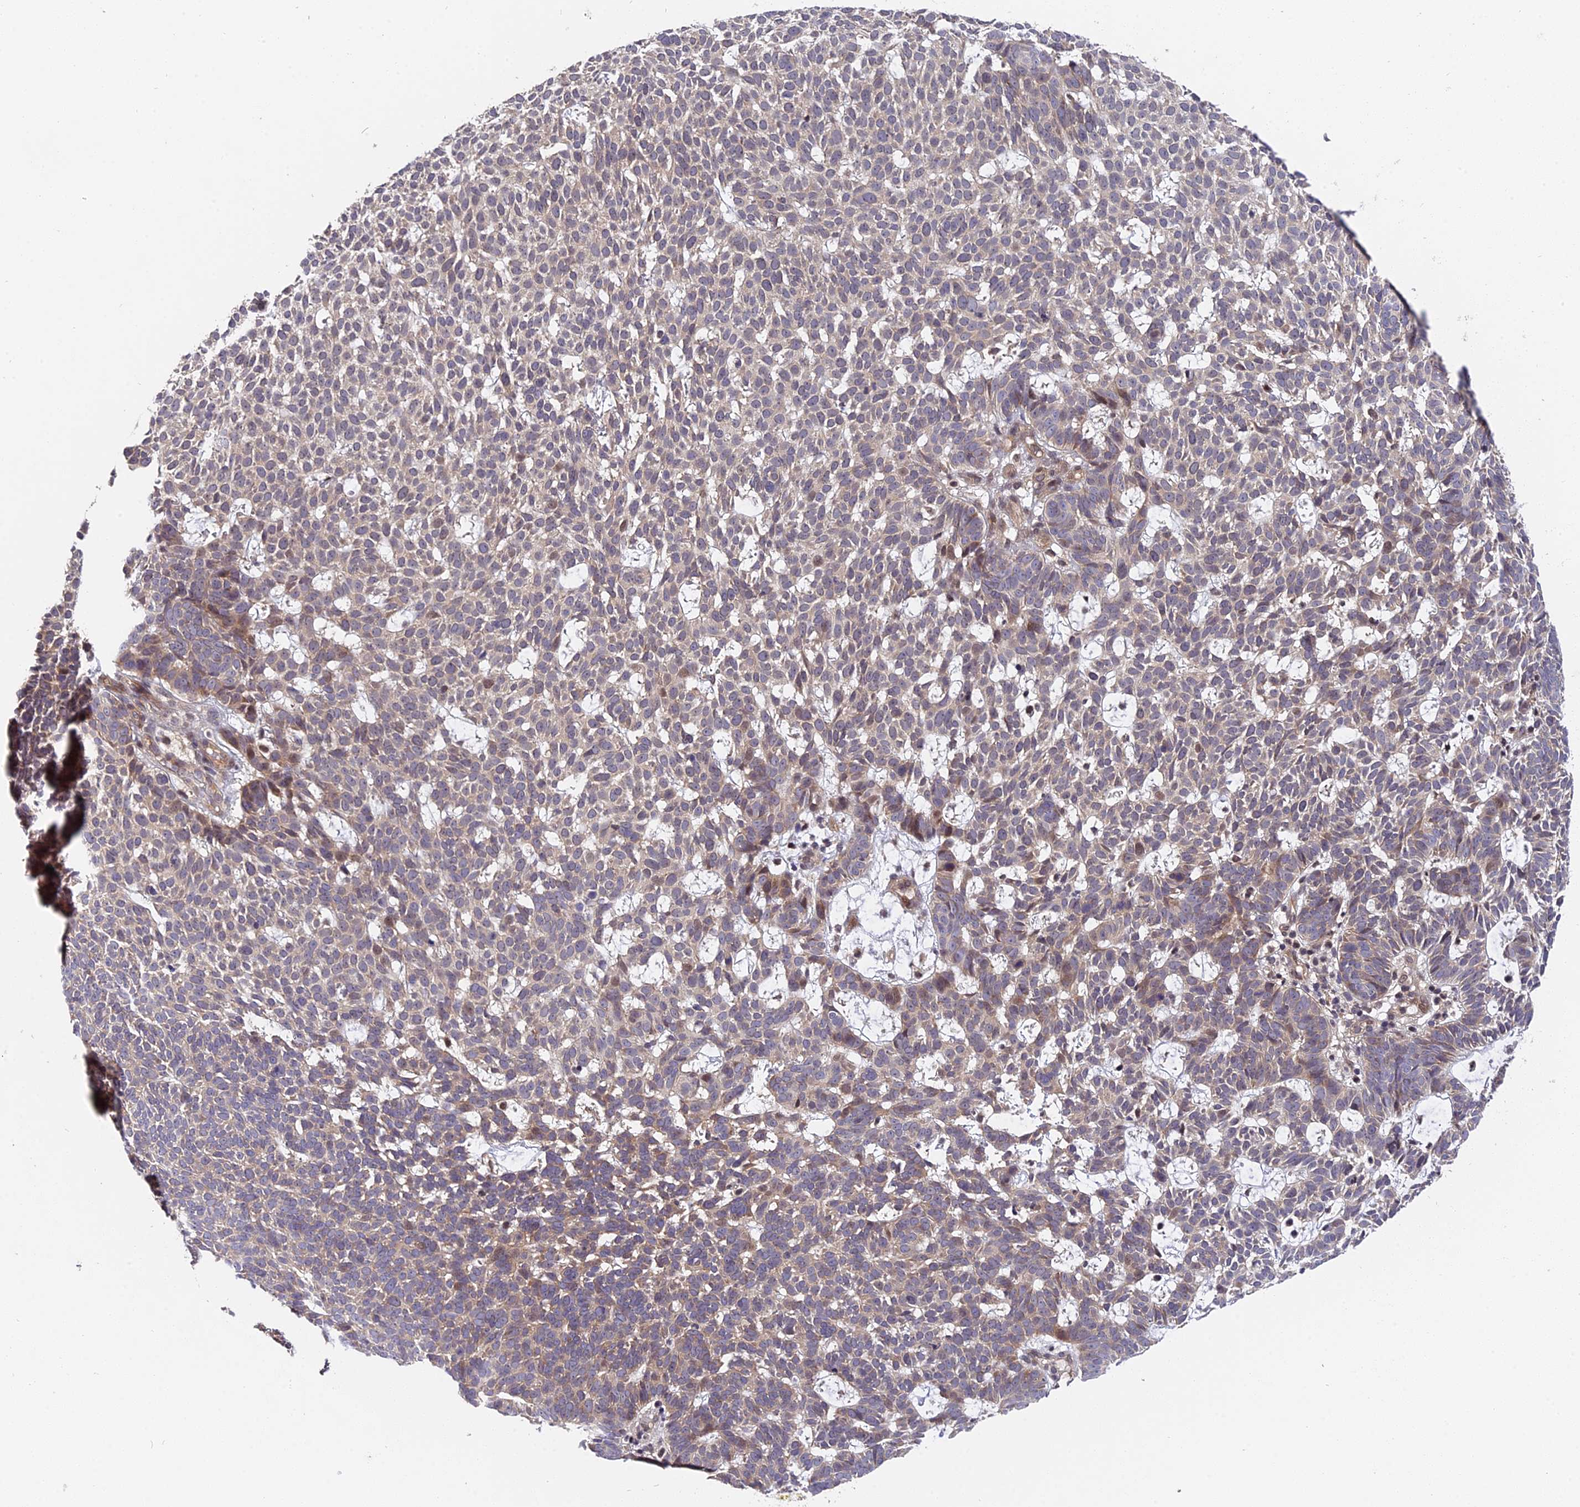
{"staining": {"intensity": "weak", "quantity": "25%-75%", "location": "cytoplasmic/membranous"}, "tissue": "skin cancer", "cell_type": "Tumor cells", "image_type": "cancer", "snomed": [{"axis": "morphology", "description": "Basal cell carcinoma"}, {"axis": "topography", "description": "Skin"}], "caption": "Weak cytoplasmic/membranous protein expression is appreciated in approximately 25%-75% of tumor cells in basal cell carcinoma (skin).", "gene": "TRMT1", "patient": {"sex": "female", "age": 78}}